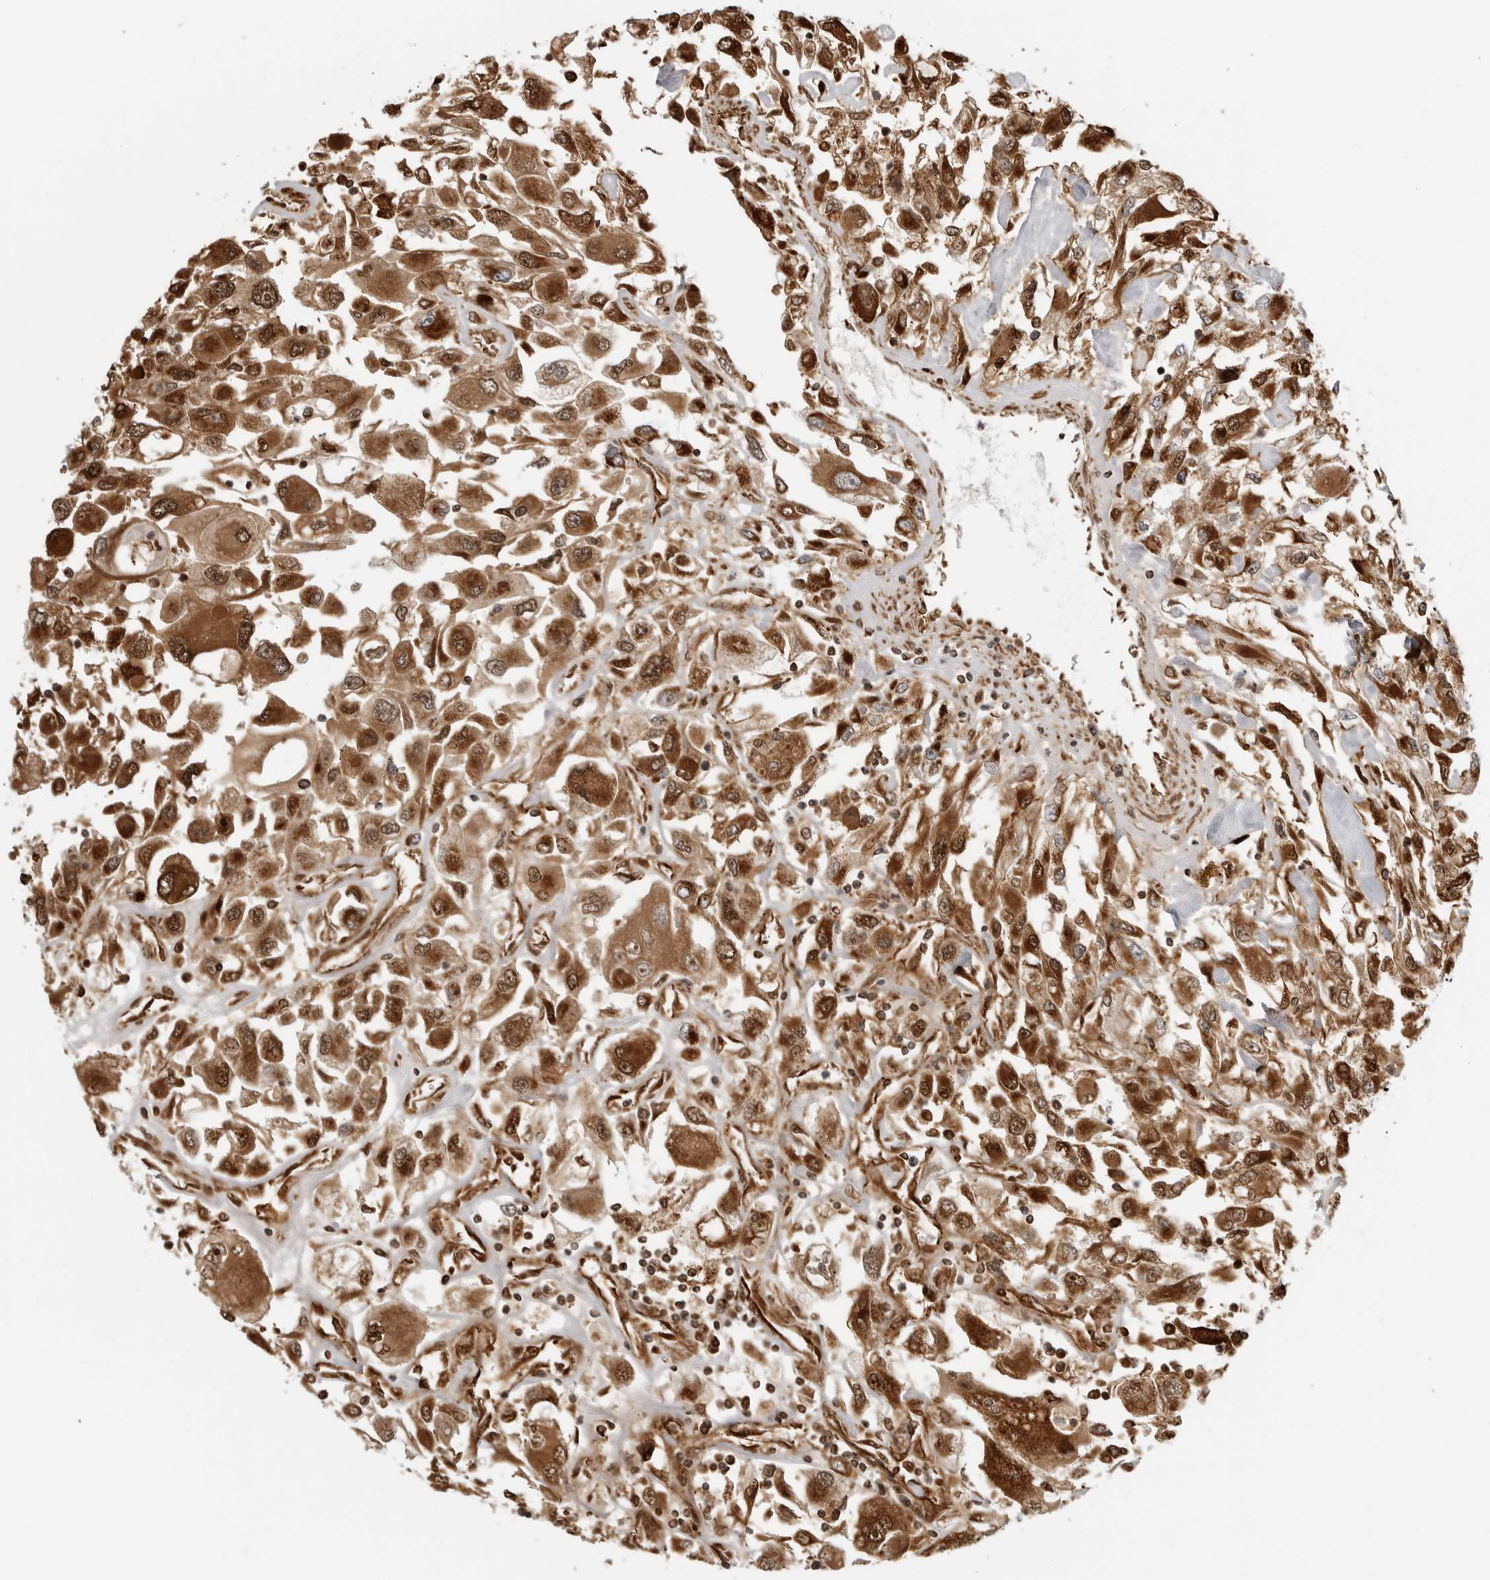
{"staining": {"intensity": "strong", "quantity": ">75%", "location": "cytoplasmic/membranous,nuclear"}, "tissue": "renal cancer", "cell_type": "Tumor cells", "image_type": "cancer", "snomed": [{"axis": "morphology", "description": "Adenocarcinoma, NOS"}, {"axis": "topography", "description": "Kidney"}], "caption": "Renal cancer was stained to show a protein in brown. There is high levels of strong cytoplasmic/membranous and nuclear expression in approximately >75% of tumor cells. The protein of interest is shown in brown color, while the nuclei are stained blue.", "gene": "BMP2K", "patient": {"sex": "female", "age": 52}}